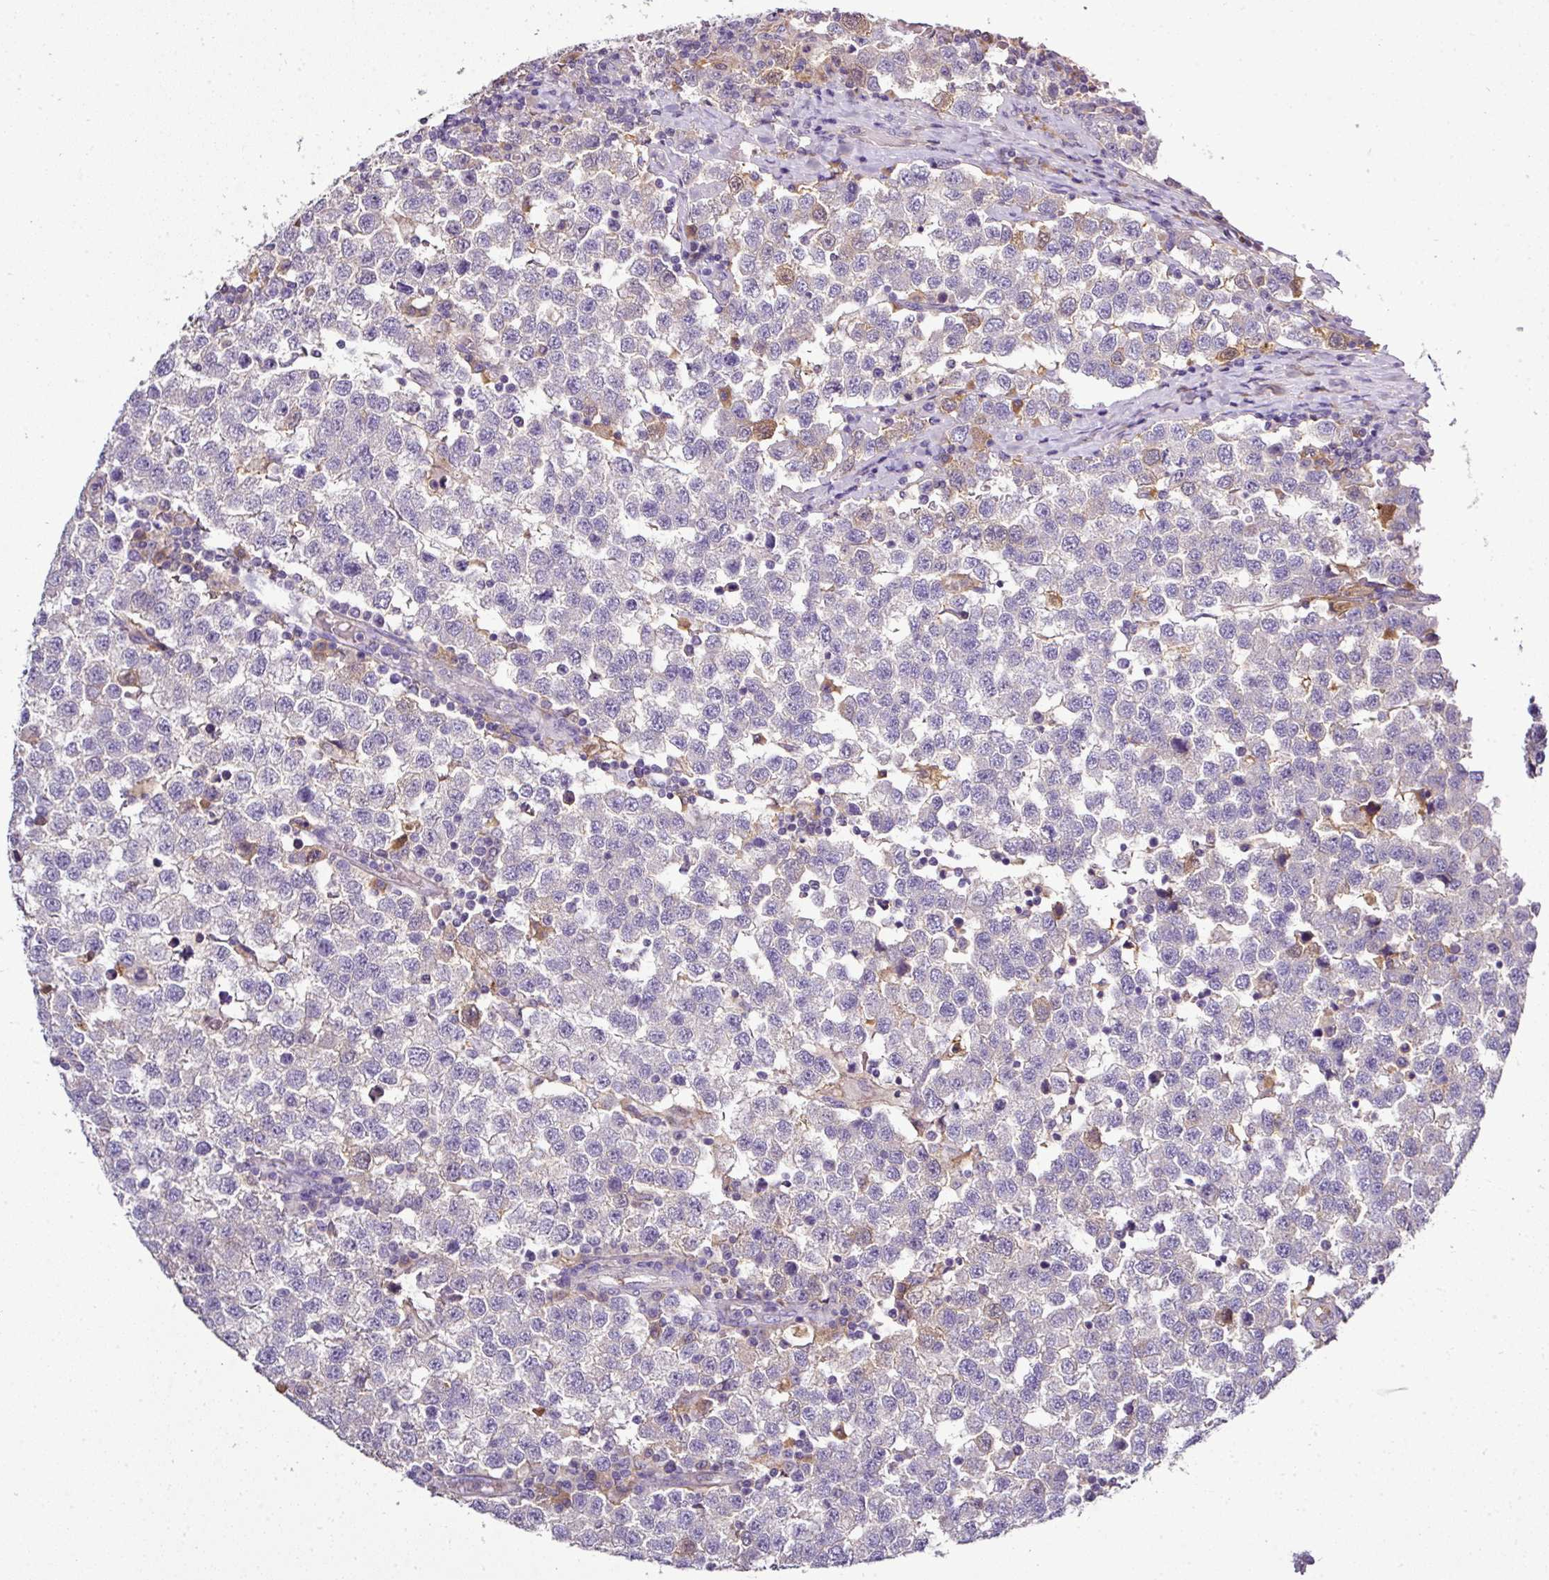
{"staining": {"intensity": "negative", "quantity": "none", "location": "none"}, "tissue": "testis cancer", "cell_type": "Tumor cells", "image_type": "cancer", "snomed": [{"axis": "morphology", "description": "Seminoma, NOS"}, {"axis": "topography", "description": "Testis"}], "caption": "Protein analysis of testis cancer (seminoma) reveals no significant staining in tumor cells.", "gene": "CAB39L", "patient": {"sex": "male", "age": 34}}